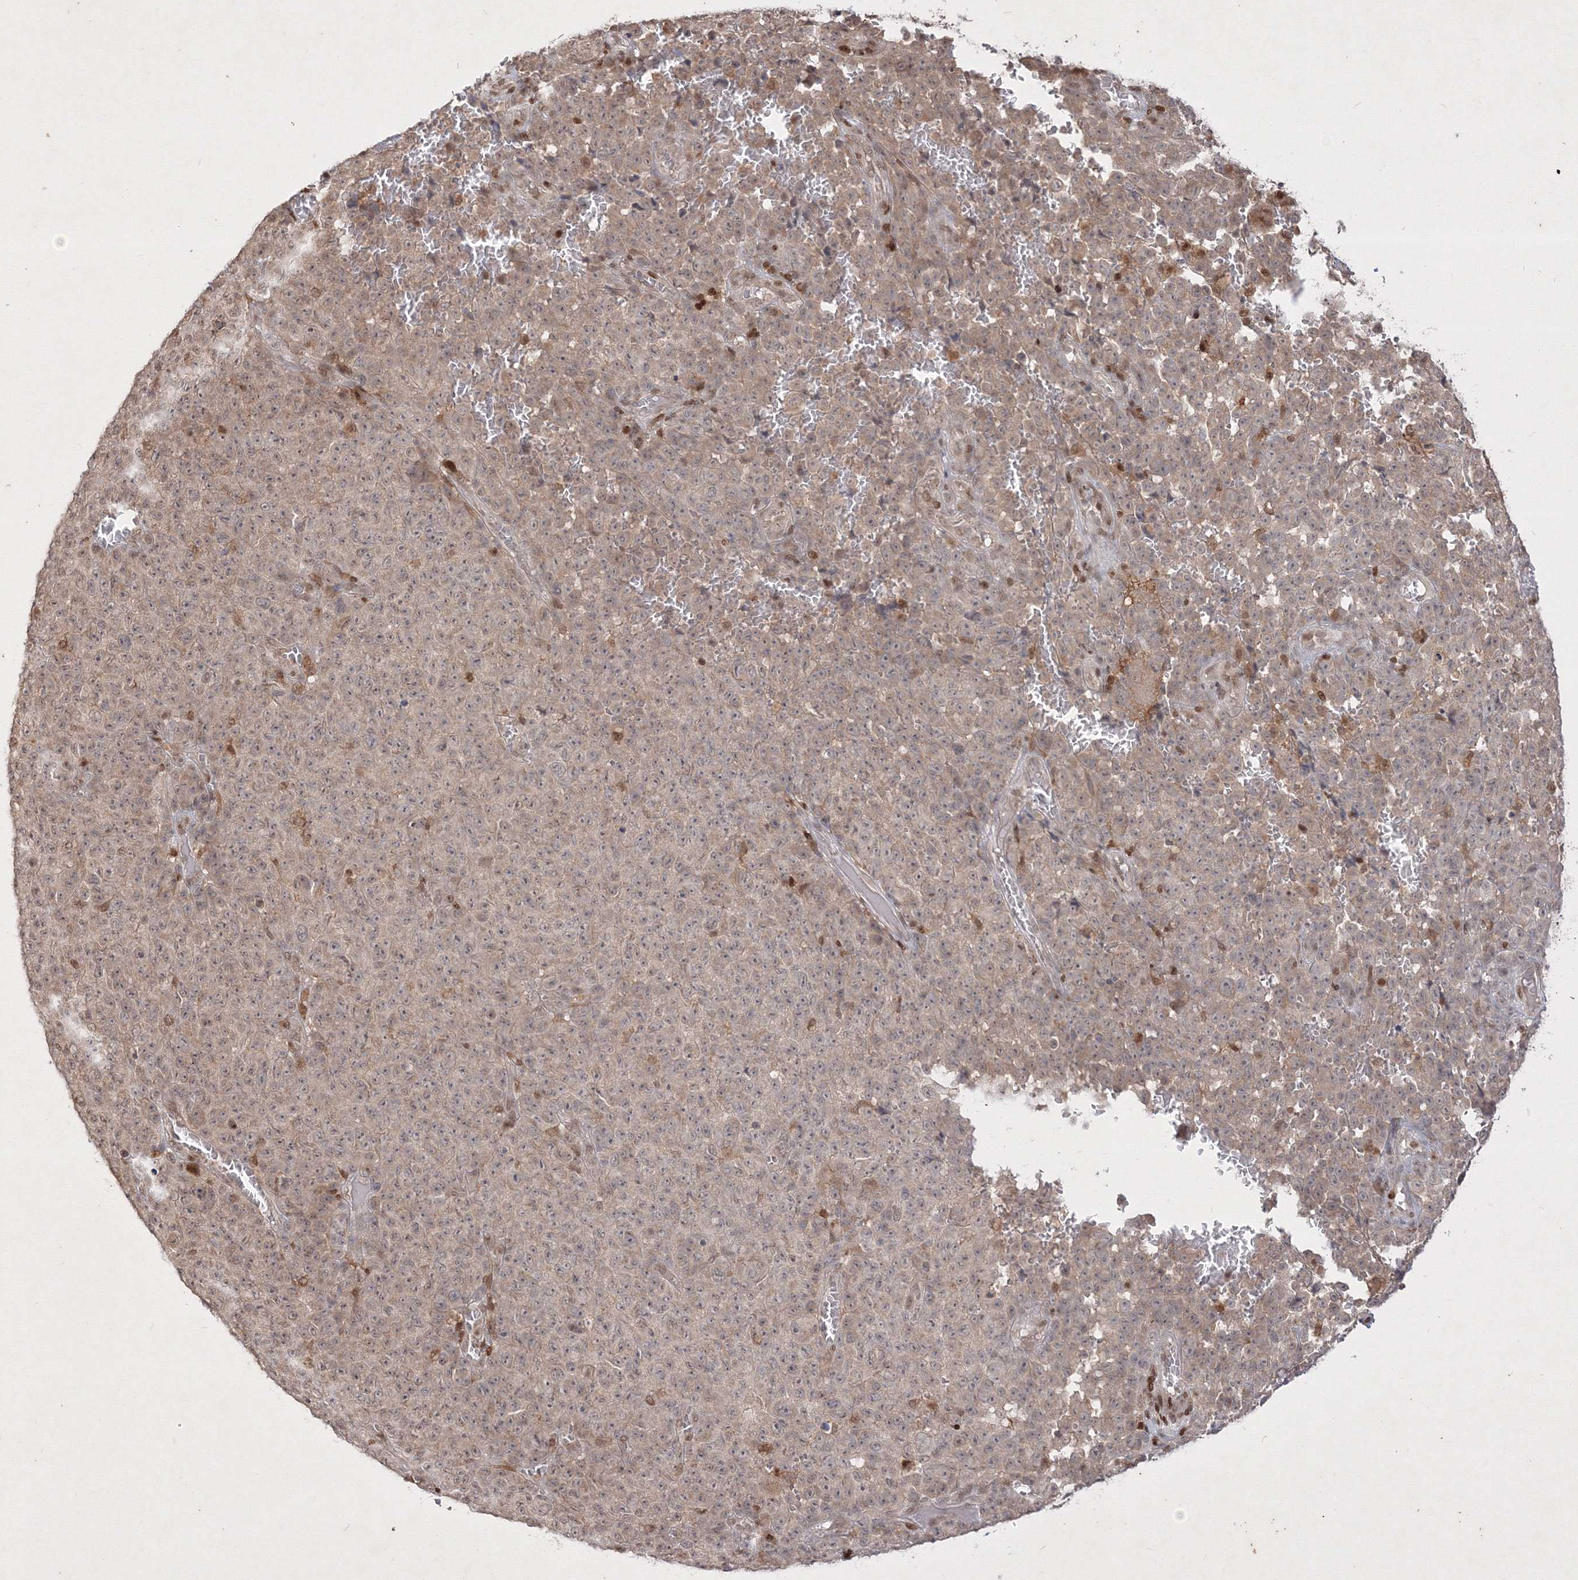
{"staining": {"intensity": "weak", "quantity": "<25%", "location": "cytoplasmic/membranous"}, "tissue": "melanoma", "cell_type": "Tumor cells", "image_type": "cancer", "snomed": [{"axis": "morphology", "description": "Malignant melanoma, NOS"}, {"axis": "topography", "description": "Skin"}], "caption": "Immunohistochemistry (IHC) micrograph of neoplastic tissue: human malignant melanoma stained with DAB exhibits no significant protein positivity in tumor cells.", "gene": "TAB1", "patient": {"sex": "female", "age": 82}}